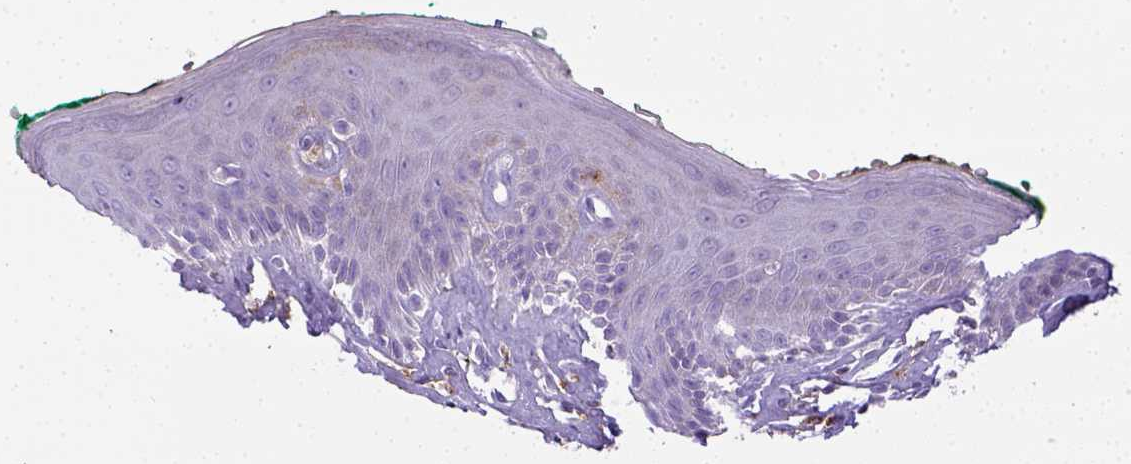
{"staining": {"intensity": "negative", "quantity": "none", "location": "none"}, "tissue": "skin", "cell_type": "Epidermal cells", "image_type": "normal", "snomed": [{"axis": "morphology", "description": "Normal tissue, NOS"}, {"axis": "topography", "description": "Vulva"}, {"axis": "topography", "description": "Peripheral nerve tissue"}], "caption": "This micrograph is of normal skin stained with immunohistochemistry to label a protein in brown with the nuclei are counter-stained blue. There is no expression in epidermal cells.", "gene": "ITGAM", "patient": {"sex": "female", "age": 66}}